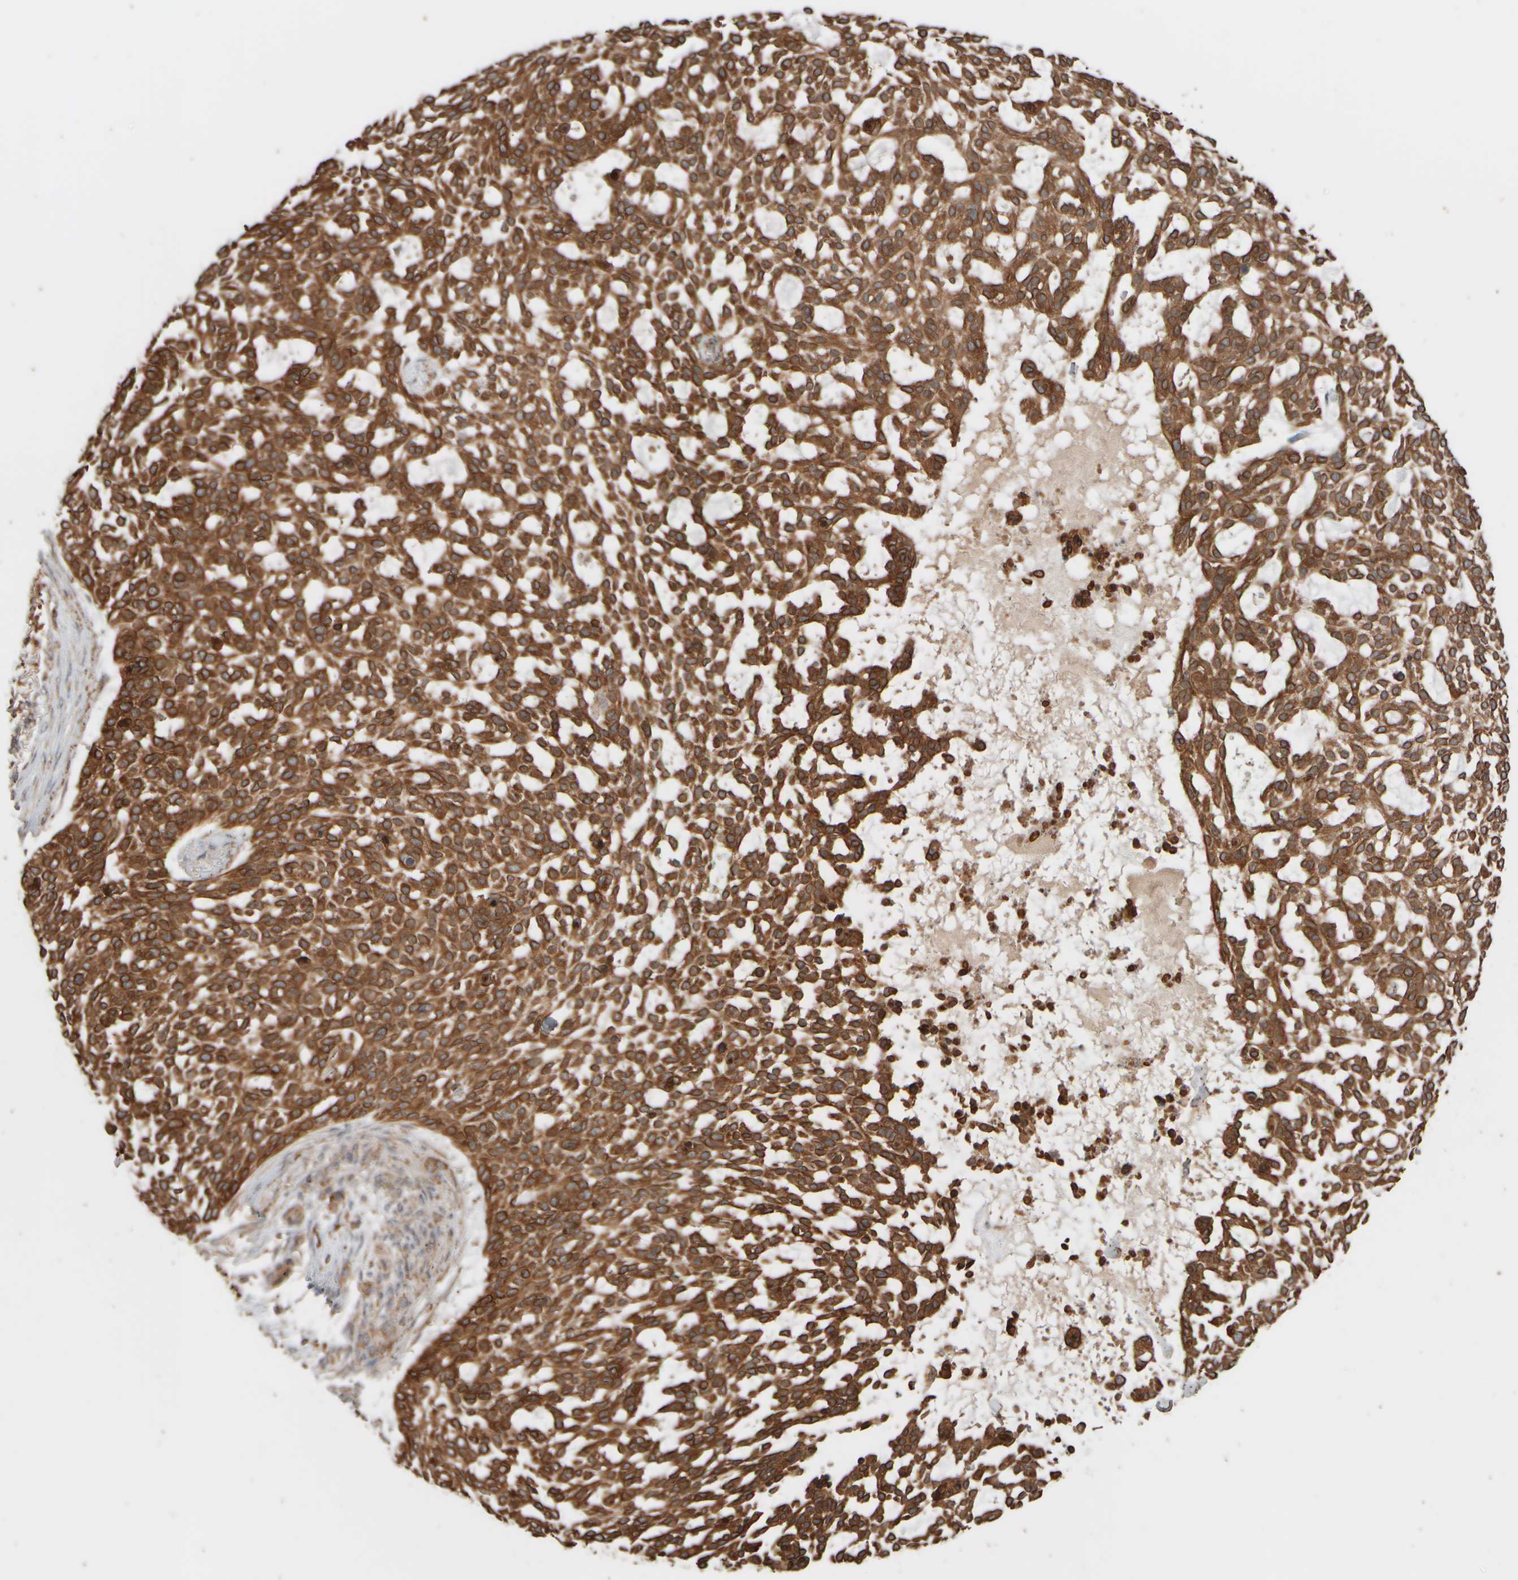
{"staining": {"intensity": "strong", "quantity": ">75%", "location": "cytoplasmic/membranous"}, "tissue": "skin cancer", "cell_type": "Tumor cells", "image_type": "cancer", "snomed": [{"axis": "morphology", "description": "Basal cell carcinoma"}, {"axis": "topography", "description": "Skin"}], "caption": "Human skin cancer (basal cell carcinoma) stained for a protein (brown) reveals strong cytoplasmic/membranous positive staining in about >75% of tumor cells.", "gene": "EIF2B3", "patient": {"sex": "female", "age": 64}}